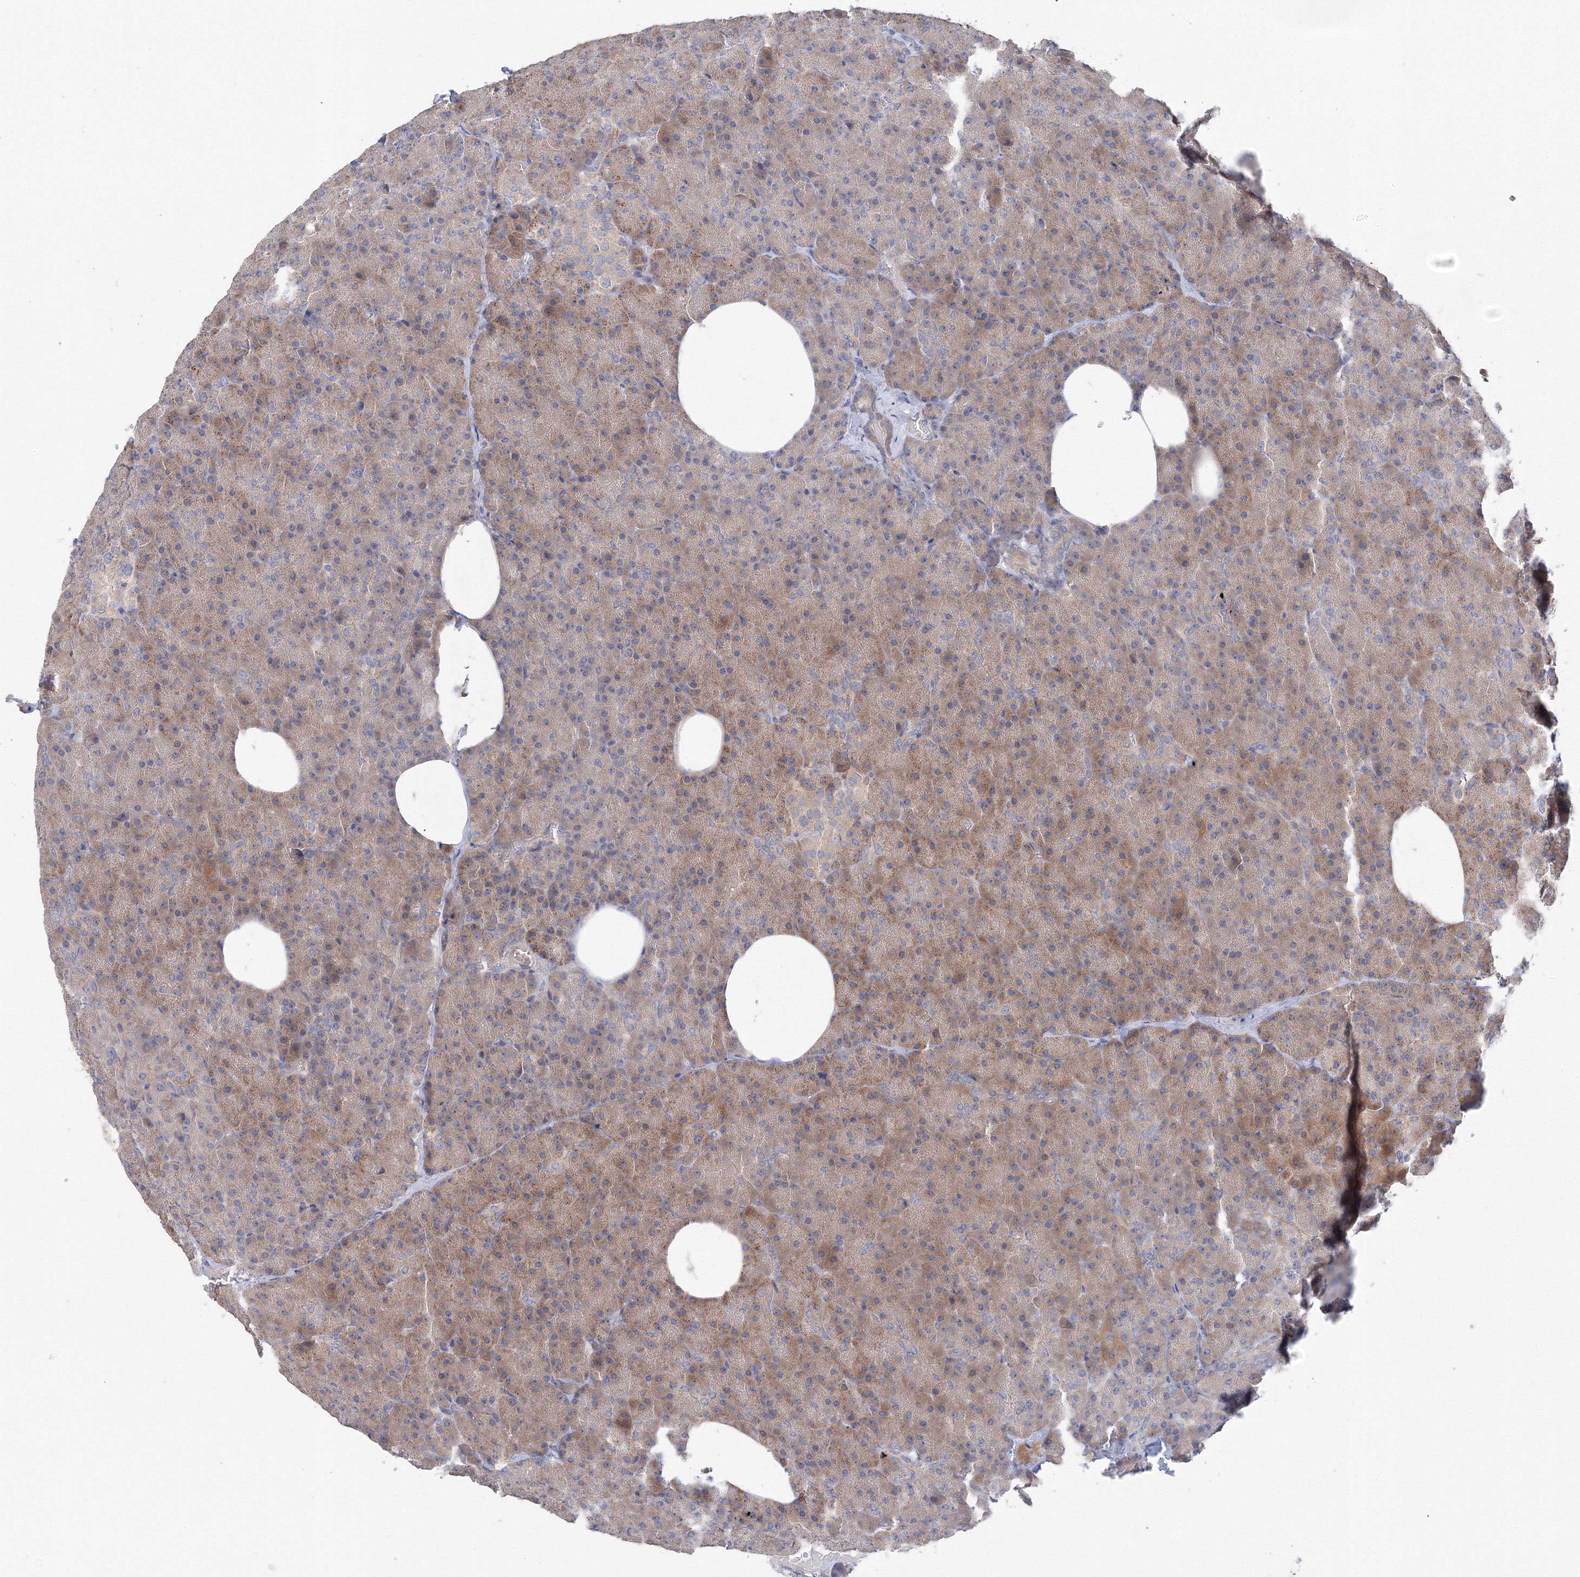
{"staining": {"intensity": "weak", "quantity": ">75%", "location": "cytoplasmic/membranous"}, "tissue": "pancreas", "cell_type": "Exocrine glandular cells", "image_type": "normal", "snomed": [{"axis": "morphology", "description": "Normal tissue, NOS"}, {"axis": "morphology", "description": "Carcinoid, malignant, NOS"}, {"axis": "topography", "description": "Pancreas"}], "caption": "Unremarkable pancreas exhibits weak cytoplasmic/membranous positivity in approximately >75% of exocrine glandular cells (DAB IHC, brown staining for protein, blue staining for nuclei)..", "gene": "DIS3L2", "patient": {"sex": "female", "age": 35}}